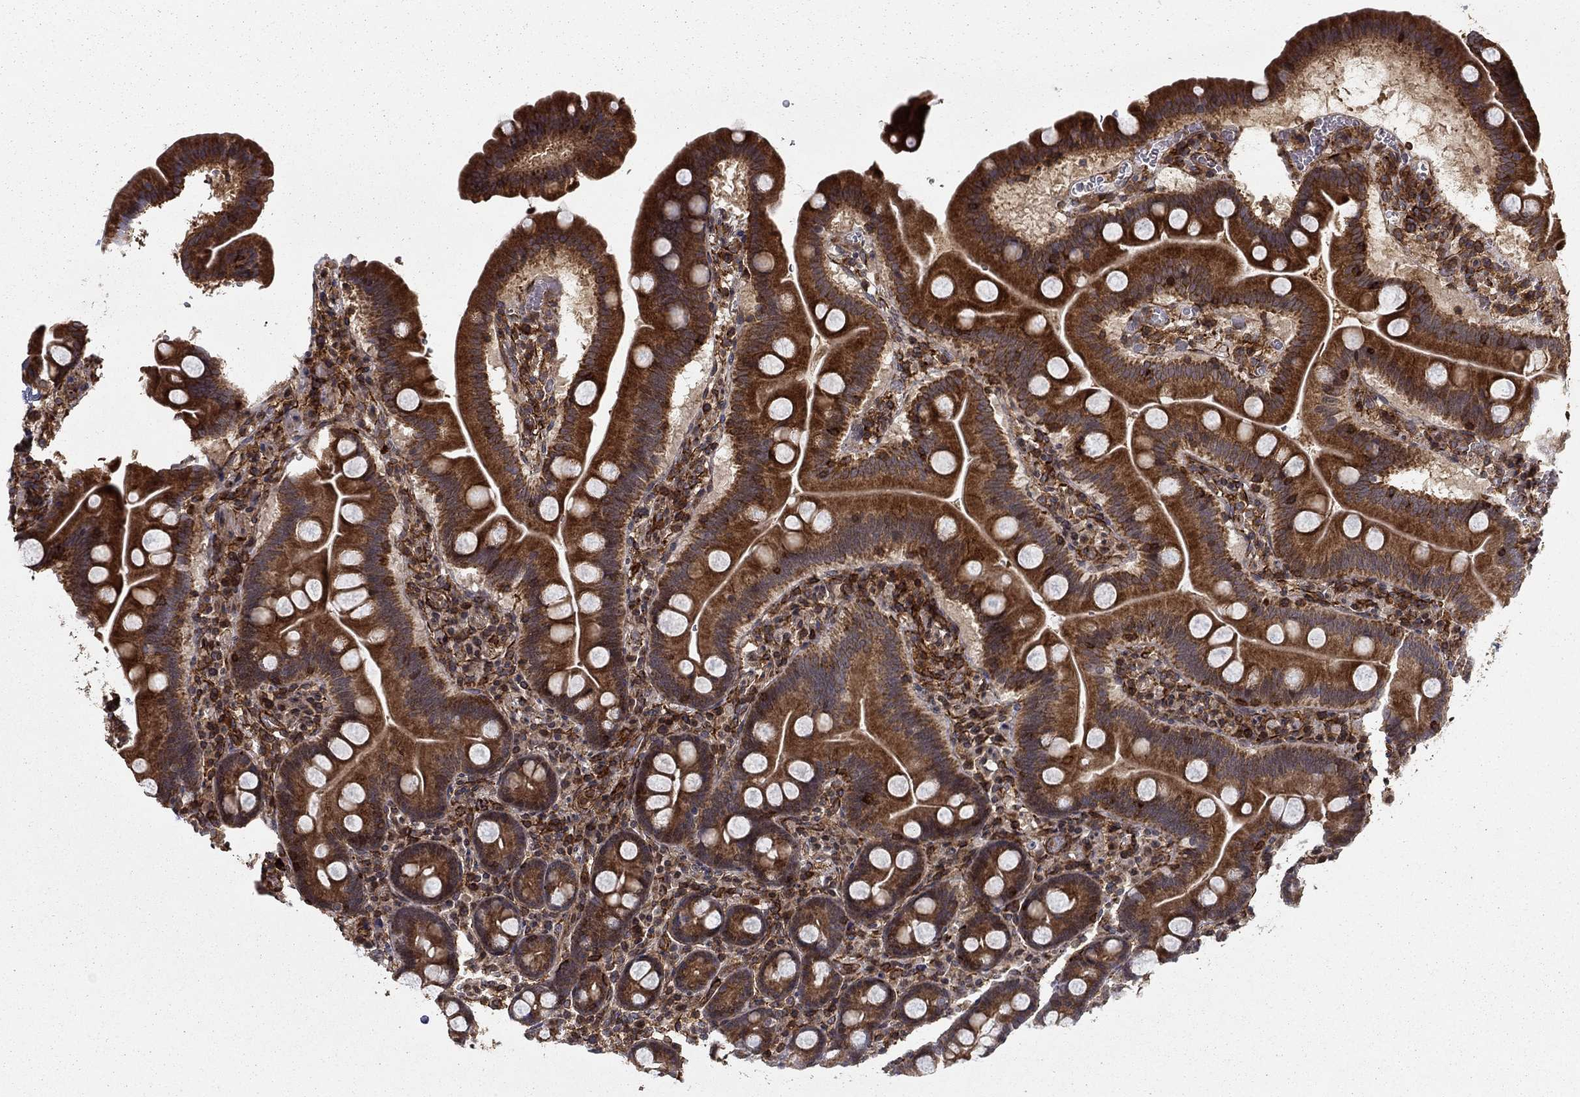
{"staining": {"intensity": "strong", "quantity": ">75%", "location": "cytoplasmic/membranous"}, "tissue": "duodenum", "cell_type": "Glandular cells", "image_type": "normal", "snomed": [{"axis": "morphology", "description": "Normal tissue, NOS"}, {"axis": "topography", "description": "Duodenum"}], "caption": "Immunohistochemistry of unremarkable human duodenum demonstrates high levels of strong cytoplasmic/membranous staining in about >75% of glandular cells. (DAB (3,3'-diaminobenzidine) = brown stain, brightfield microscopy at high magnification).", "gene": "ADM", "patient": {"sex": "male", "age": 59}}